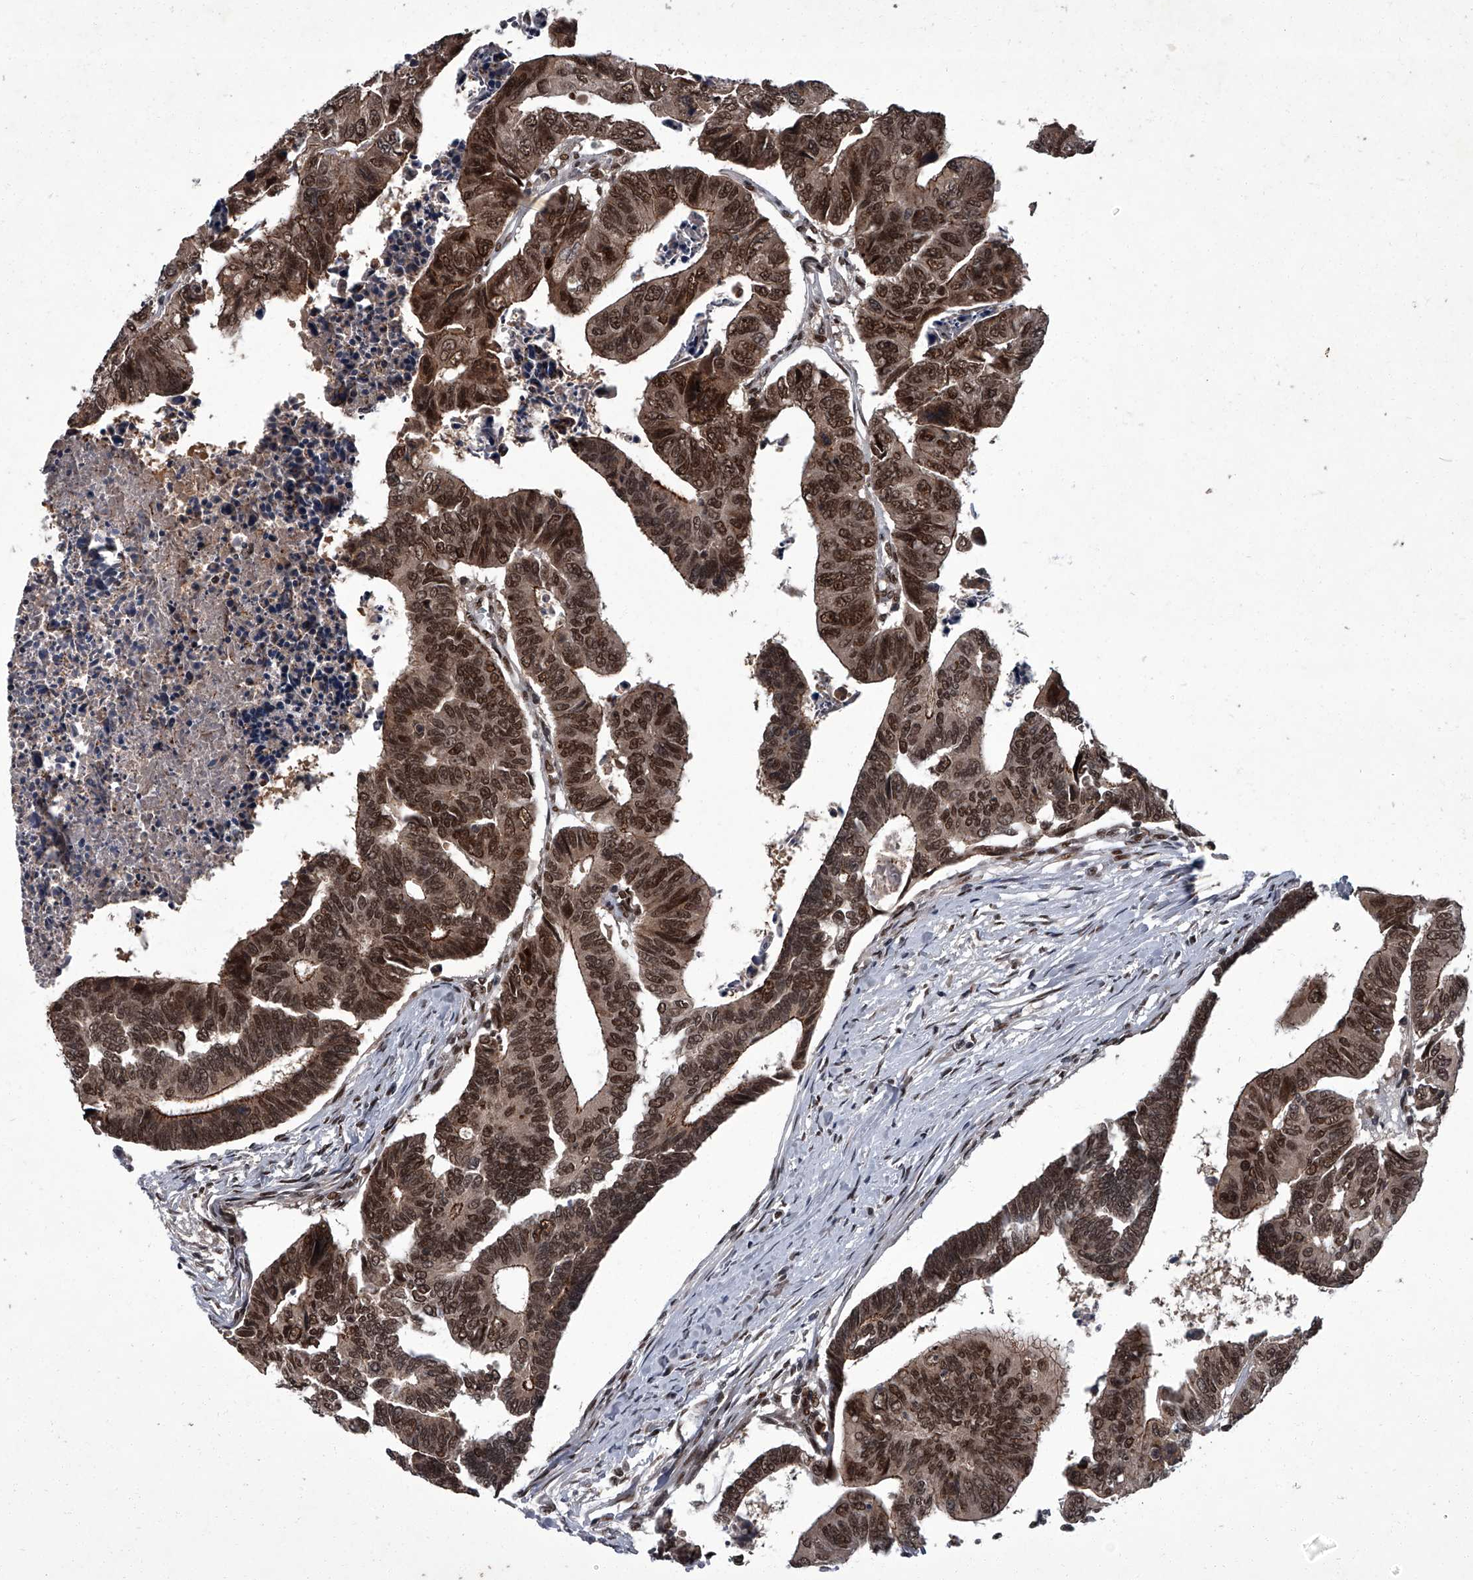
{"staining": {"intensity": "moderate", "quantity": ">75%", "location": "cytoplasmic/membranous,nuclear"}, "tissue": "colorectal cancer", "cell_type": "Tumor cells", "image_type": "cancer", "snomed": [{"axis": "morphology", "description": "Adenocarcinoma, NOS"}, {"axis": "topography", "description": "Rectum"}], "caption": "An image showing moderate cytoplasmic/membranous and nuclear positivity in about >75% of tumor cells in colorectal cancer (adenocarcinoma), as visualized by brown immunohistochemical staining.", "gene": "ZNF518B", "patient": {"sex": "female", "age": 65}}